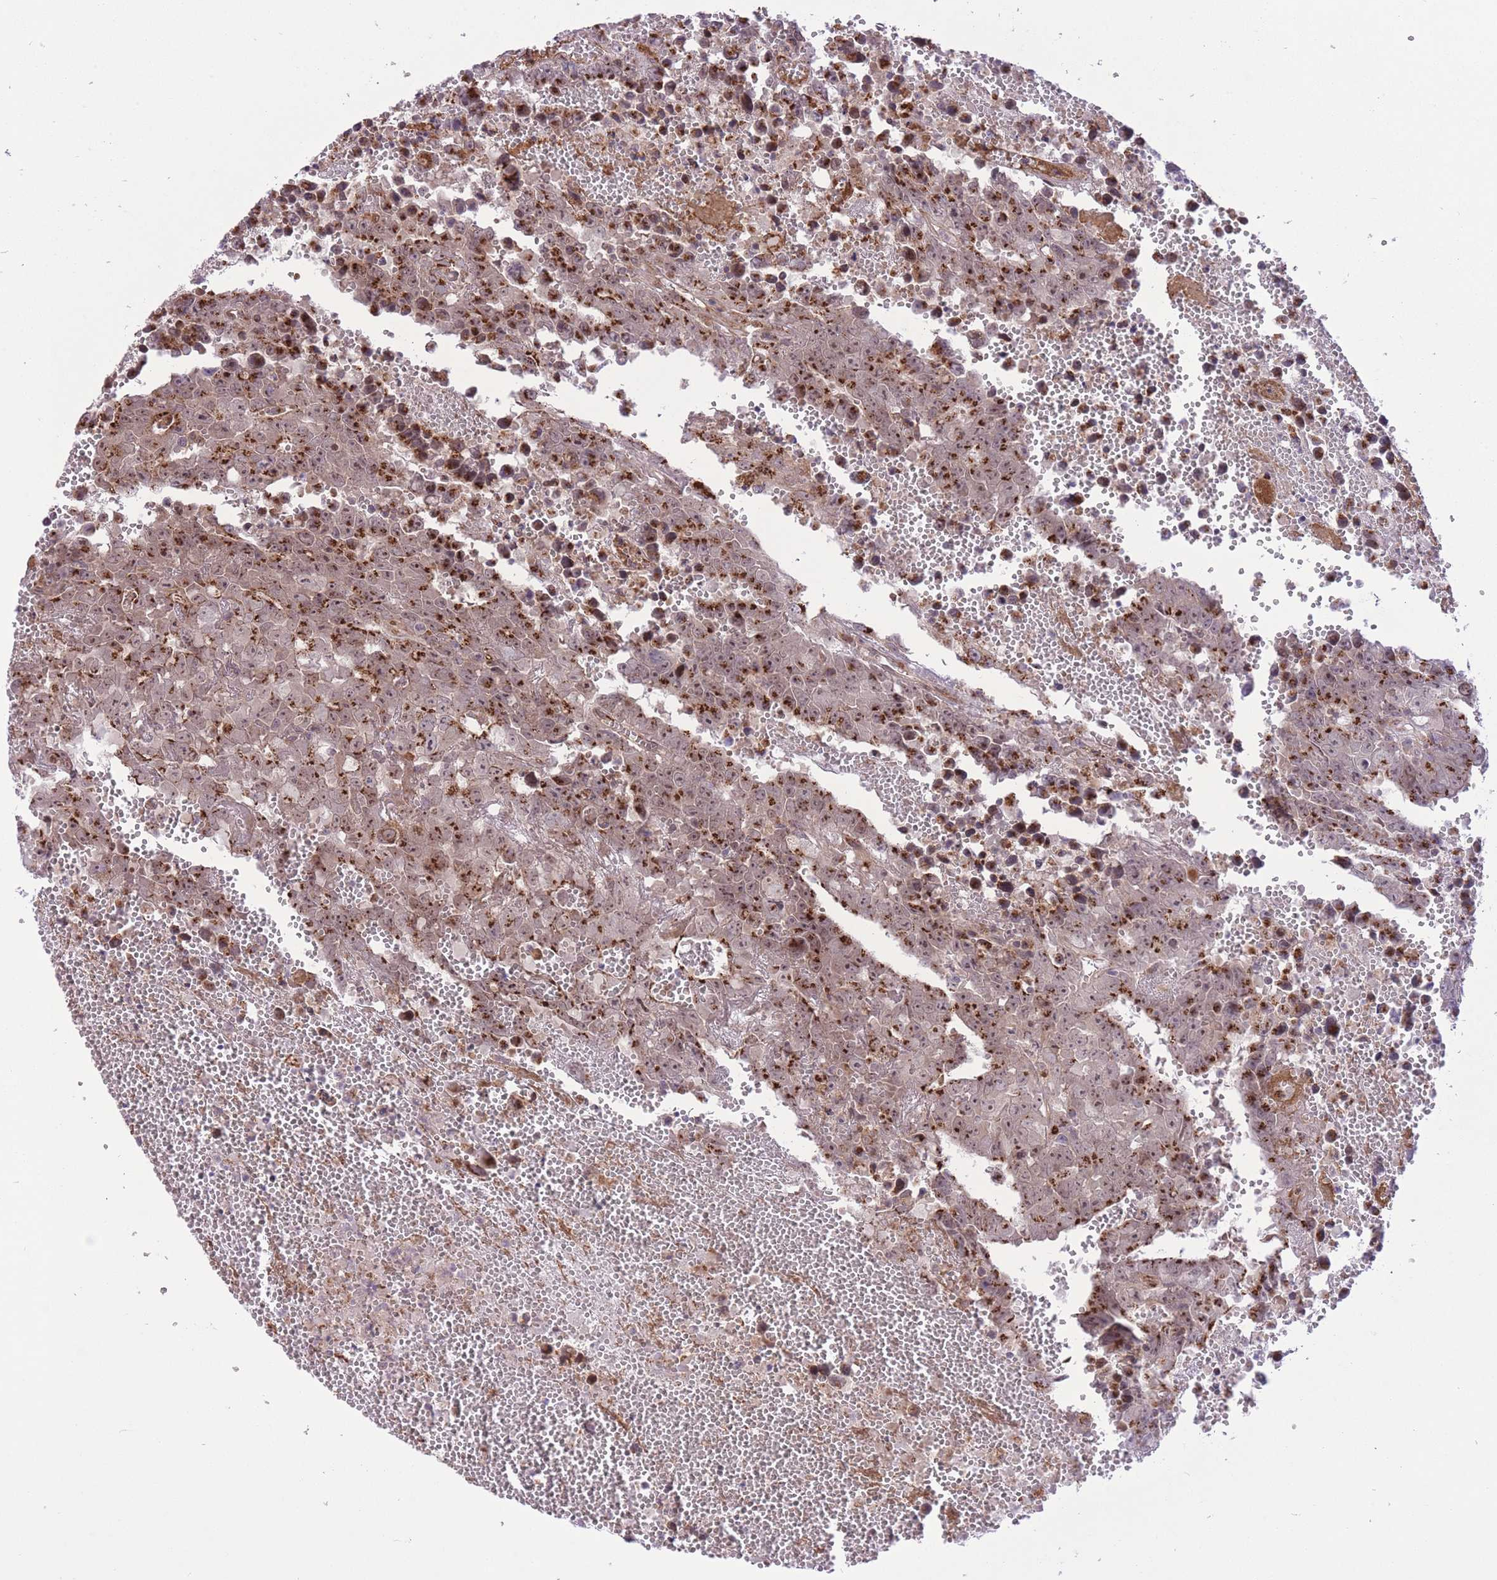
{"staining": {"intensity": "strong", "quantity": "25%-75%", "location": "cytoplasmic/membranous"}, "tissue": "testis cancer", "cell_type": "Tumor cells", "image_type": "cancer", "snomed": [{"axis": "morphology", "description": "Carcinoma, Embryonal, NOS"}, {"axis": "topography", "description": "Testis"}], "caption": "A micrograph of testis embryonal carcinoma stained for a protein reveals strong cytoplasmic/membranous brown staining in tumor cells.", "gene": "ZBED5", "patient": {"sex": "male", "age": 25}}